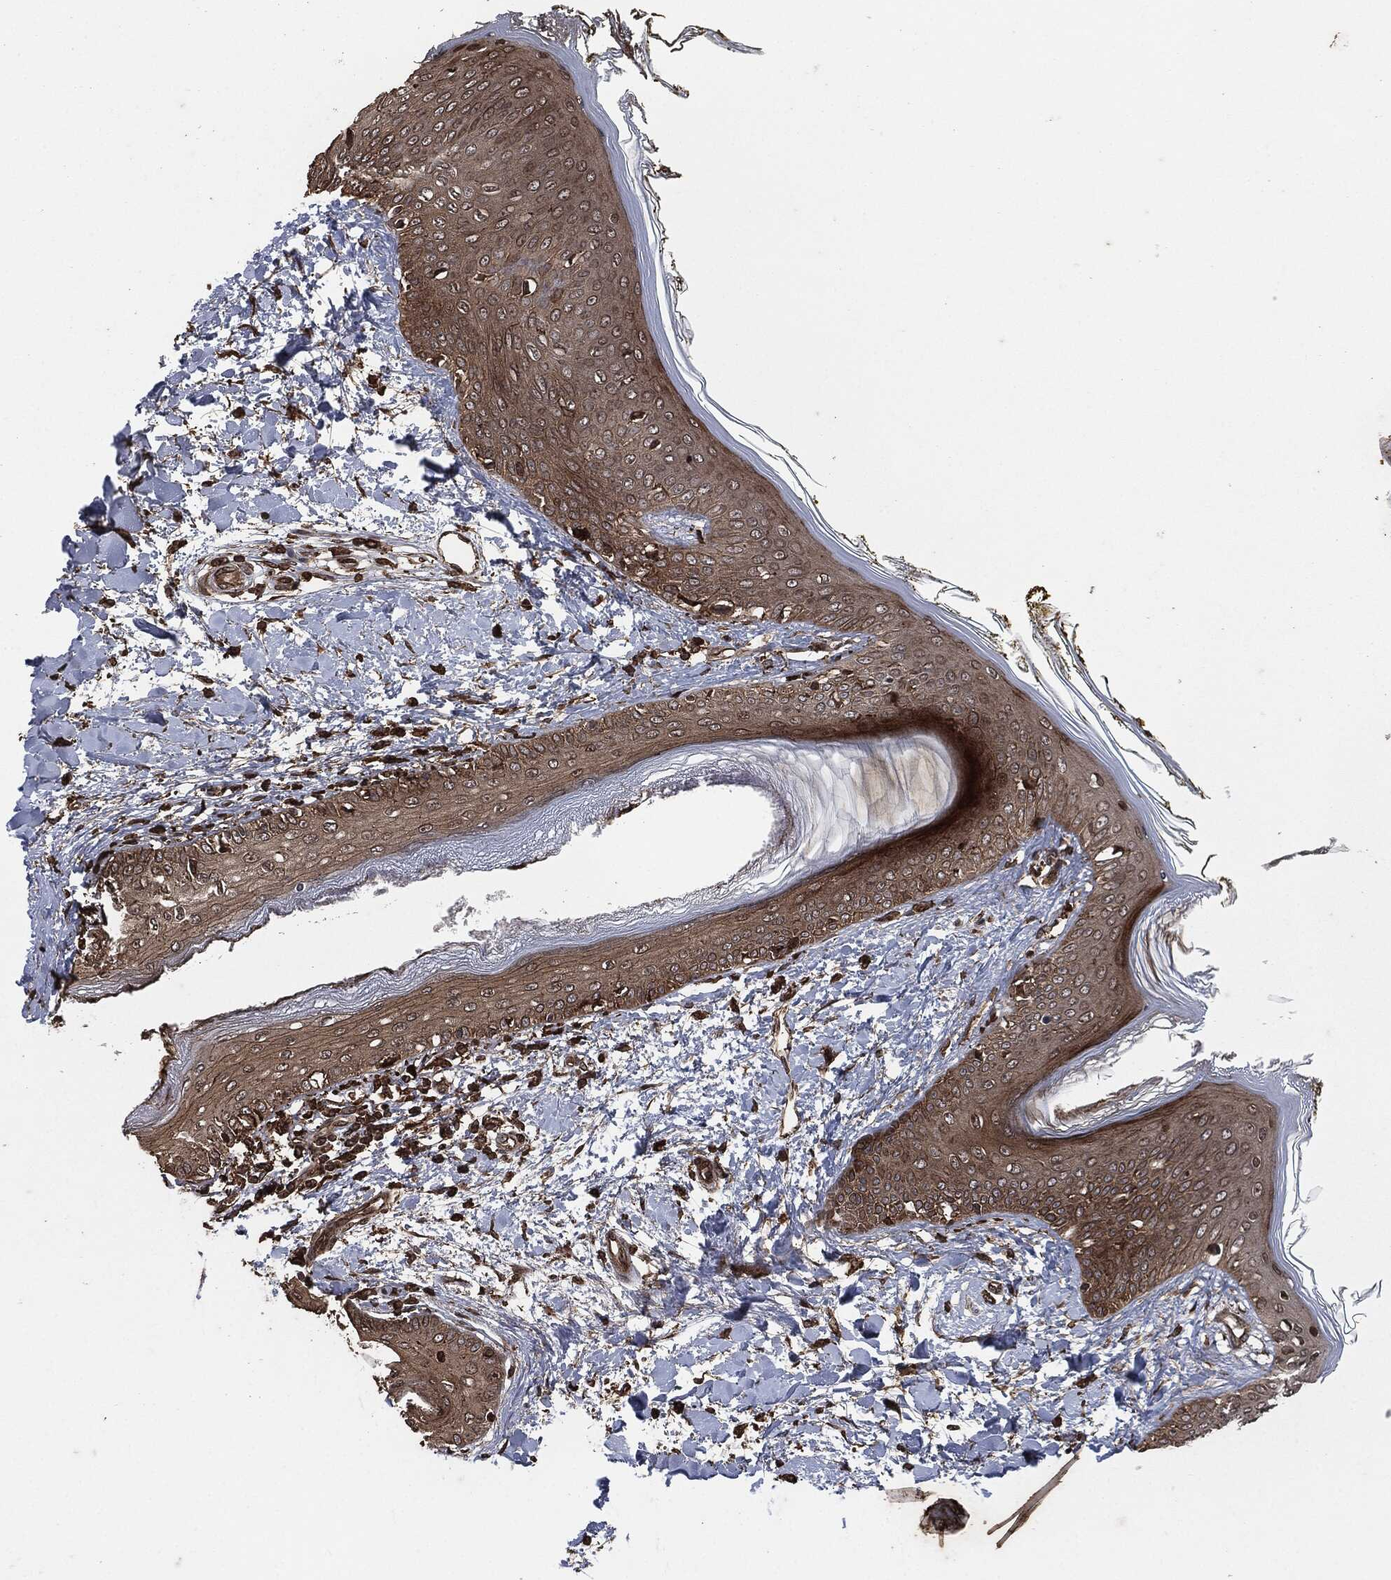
{"staining": {"intensity": "strong", "quantity": ">75%", "location": "cytoplasmic/membranous"}, "tissue": "skin", "cell_type": "Fibroblasts", "image_type": "normal", "snomed": [{"axis": "morphology", "description": "Normal tissue, NOS"}, {"axis": "morphology", "description": "Malignant melanoma, NOS"}, {"axis": "topography", "description": "Skin"}], "caption": "Skin stained with immunohistochemistry shows strong cytoplasmic/membranous staining in about >75% of fibroblasts. The staining was performed using DAB (3,3'-diaminobenzidine), with brown indicating positive protein expression. Nuclei are stained blue with hematoxylin.", "gene": "IFIT1", "patient": {"sex": "female", "age": 34}}